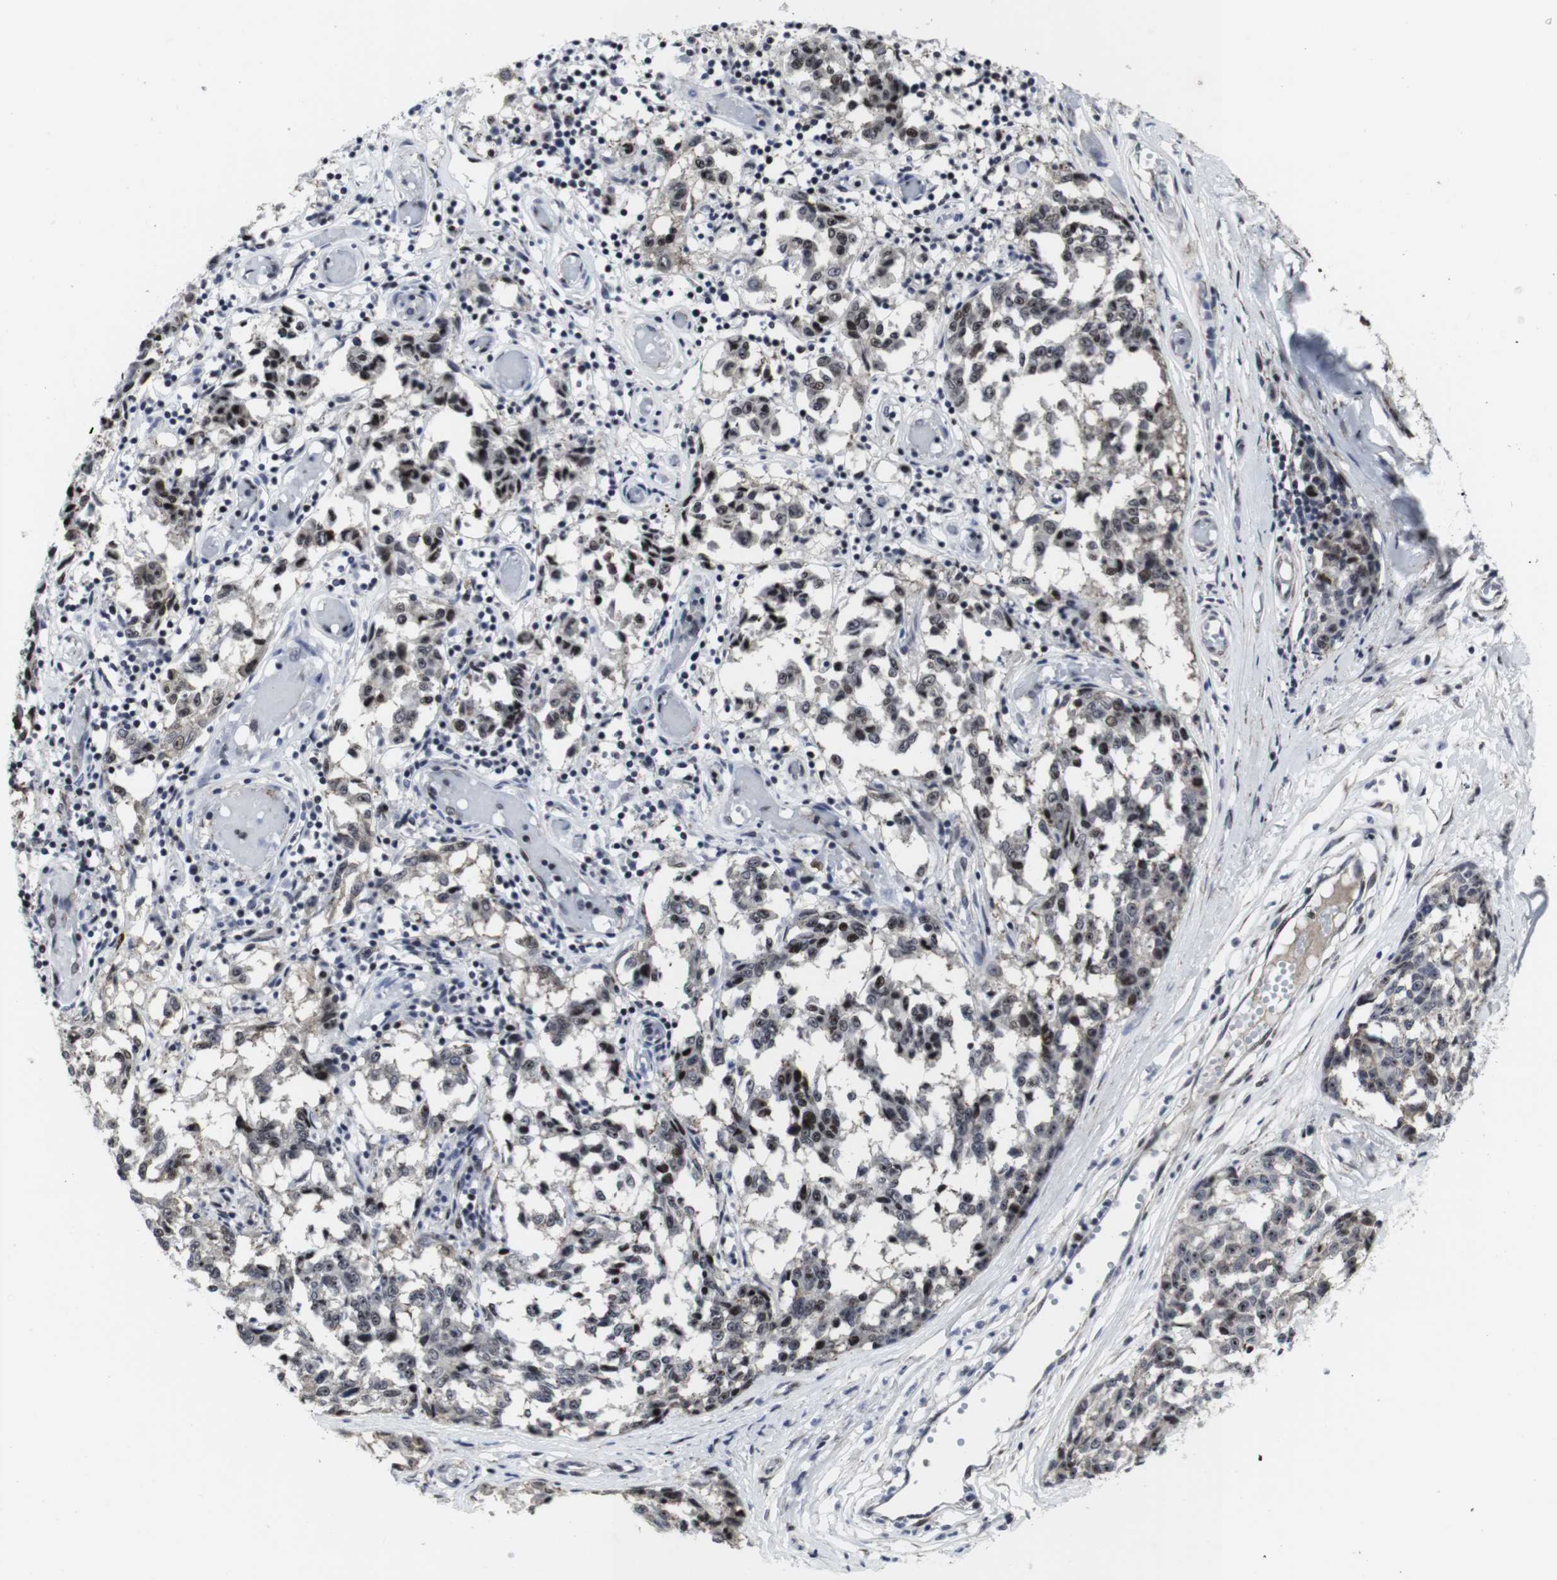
{"staining": {"intensity": "moderate", "quantity": "25%-75%", "location": "nuclear"}, "tissue": "melanoma", "cell_type": "Tumor cells", "image_type": "cancer", "snomed": [{"axis": "morphology", "description": "Malignant melanoma, NOS"}, {"axis": "topography", "description": "Skin"}], "caption": "Protein staining of malignant melanoma tissue displays moderate nuclear staining in approximately 25%-75% of tumor cells. (Brightfield microscopy of DAB IHC at high magnification).", "gene": "MLH1", "patient": {"sex": "female", "age": 64}}